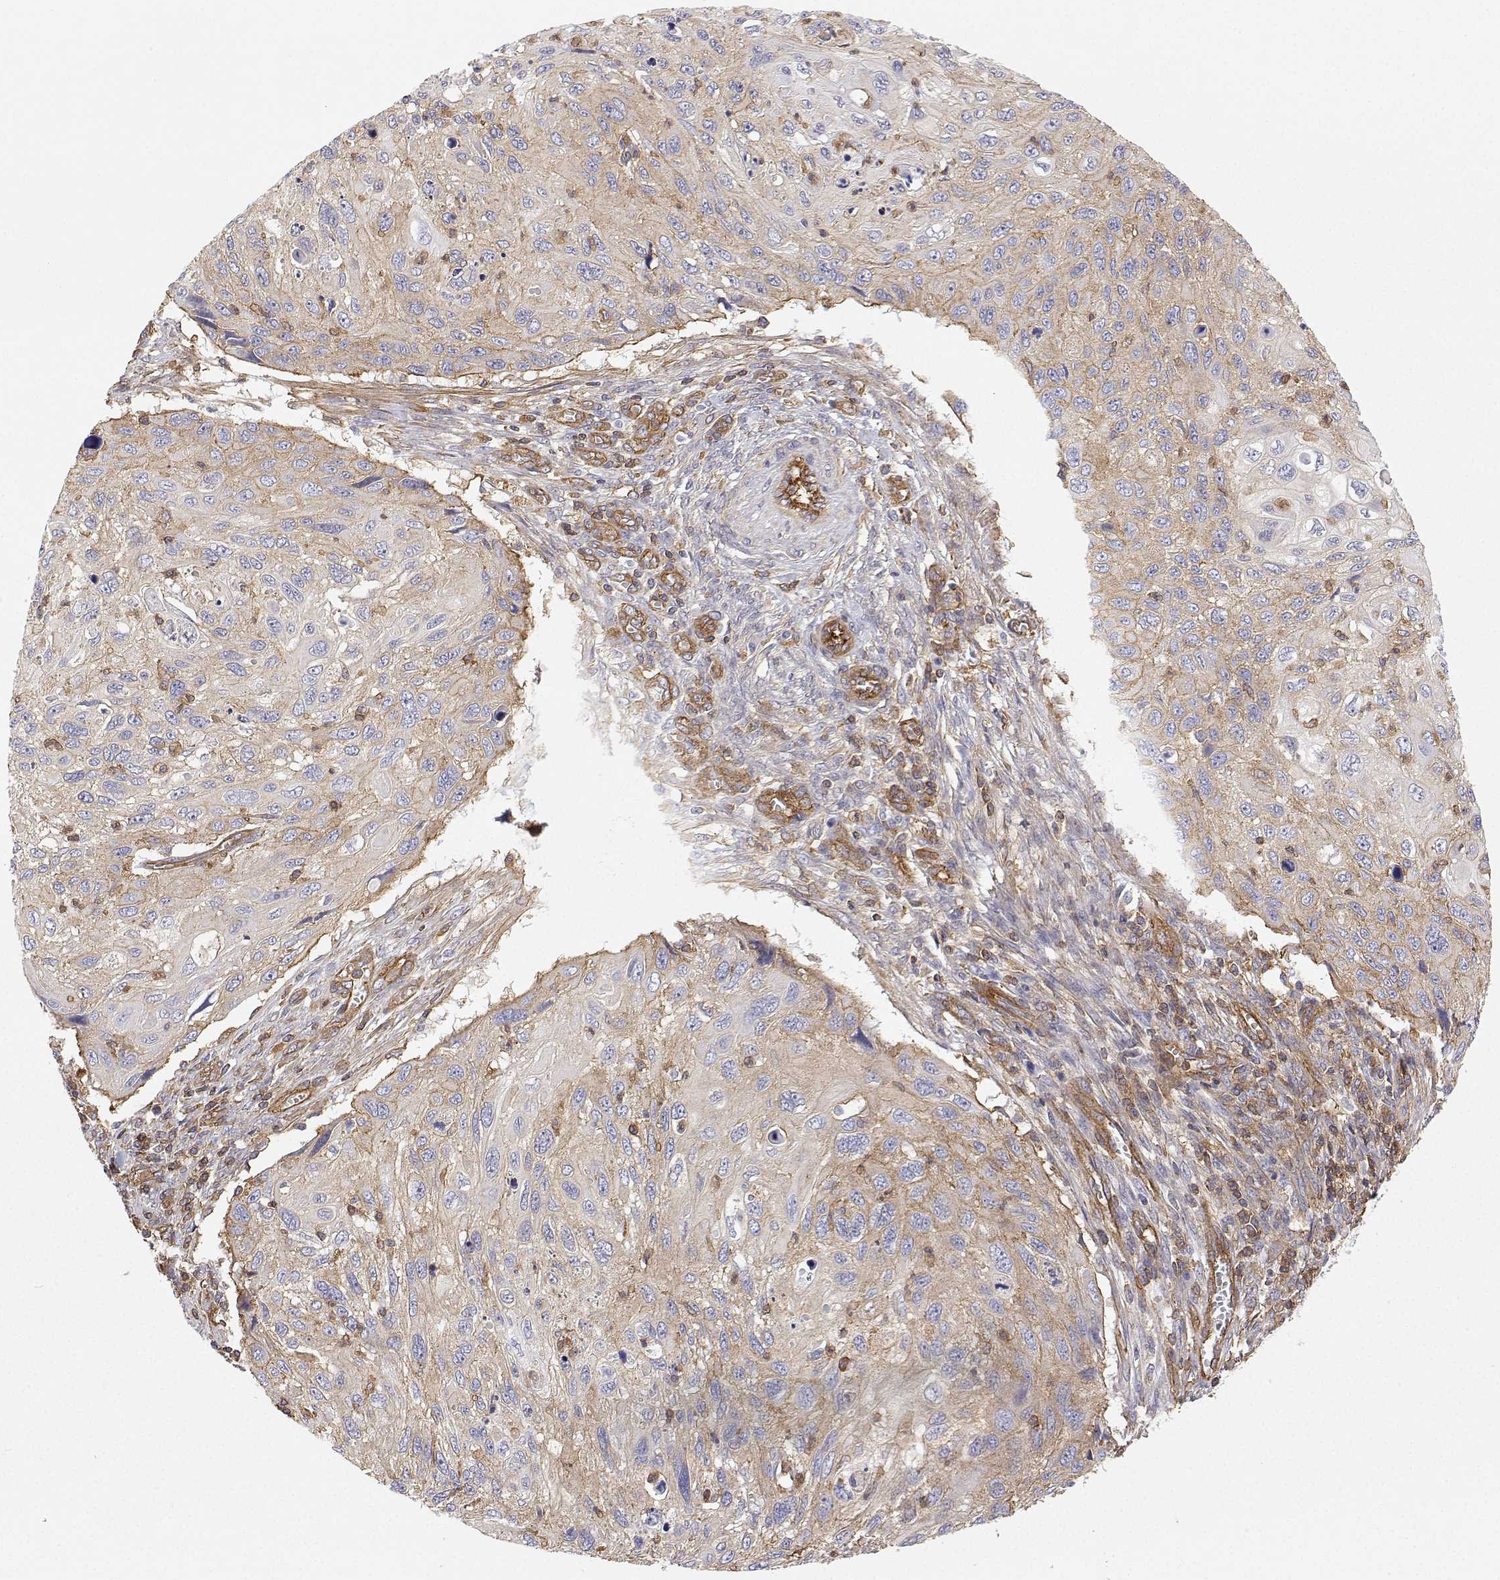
{"staining": {"intensity": "weak", "quantity": "<25%", "location": "cytoplasmic/membranous"}, "tissue": "cervical cancer", "cell_type": "Tumor cells", "image_type": "cancer", "snomed": [{"axis": "morphology", "description": "Squamous cell carcinoma, NOS"}, {"axis": "topography", "description": "Cervix"}], "caption": "The immunohistochemistry (IHC) photomicrograph has no significant positivity in tumor cells of cervical cancer (squamous cell carcinoma) tissue.", "gene": "MYH9", "patient": {"sex": "female", "age": 70}}